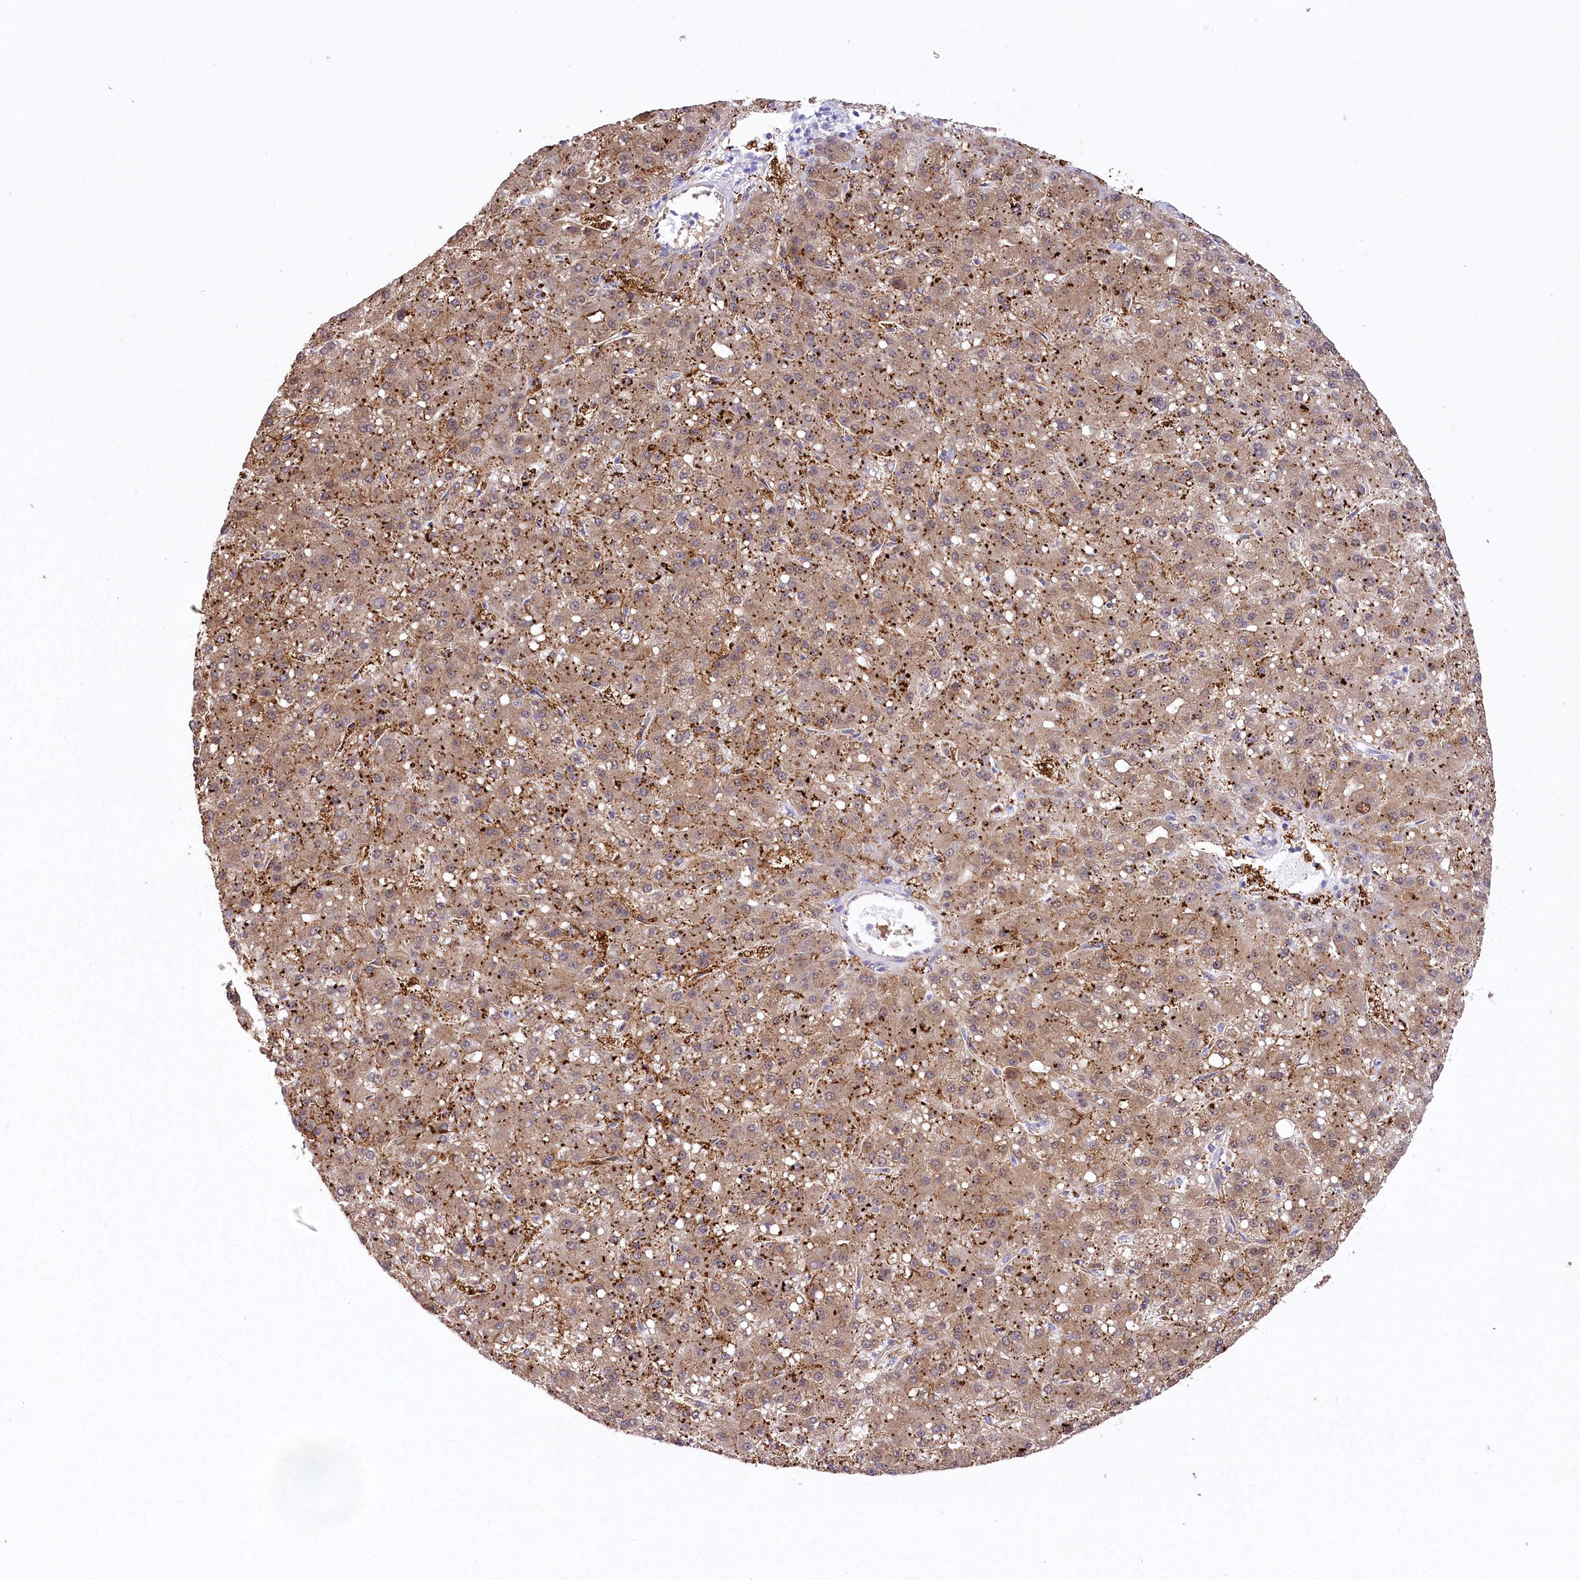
{"staining": {"intensity": "moderate", "quantity": ">75%", "location": "cytoplasmic/membranous"}, "tissue": "liver cancer", "cell_type": "Tumor cells", "image_type": "cancer", "snomed": [{"axis": "morphology", "description": "Carcinoma, Hepatocellular, NOS"}, {"axis": "topography", "description": "Liver"}], "caption": "This is an image of IHC staining of liver cancer, which shows moderate staining in the cytoplasmic/membranous of tumor cells.", "gene": "PBLD", "patient": {"sex": "male", "age": 67}}